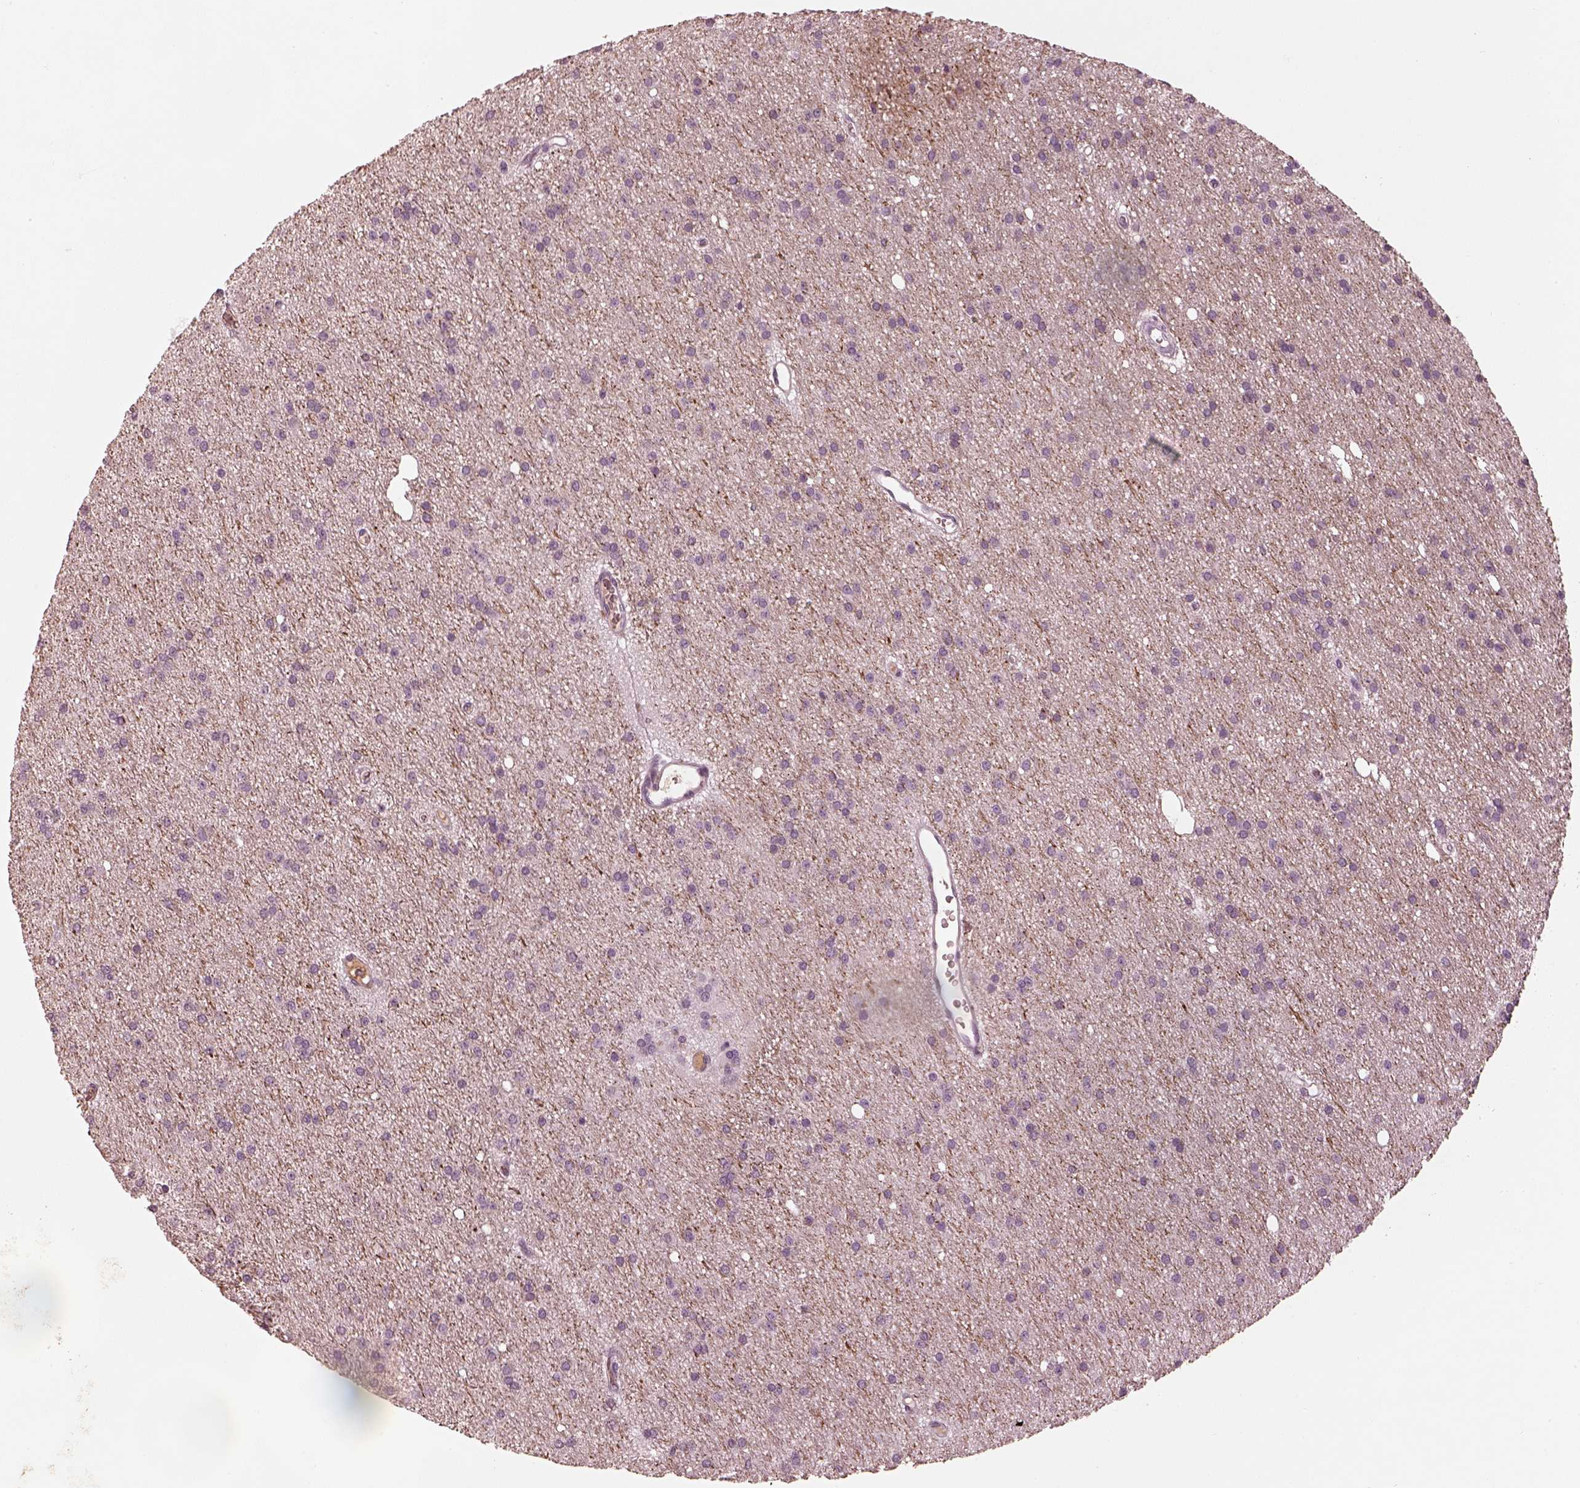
{"staining": {"intensity": "negative", "quantity": "none", "location": "none"}, "tissue": "glioma", "cell_type": "Tumor cells", "image_type": "cancer", "snomed": [{"axis": "morphology", "description": "Glioma, malignant, Low grade"}, {"axis": "topography", "description": "Brain"}], "caption": "Immunohistochemistry of glioma exhibits no positivity in tumor cells.", "gene": "KCNA2", "patient": {"sex": "male", "age": 27}}